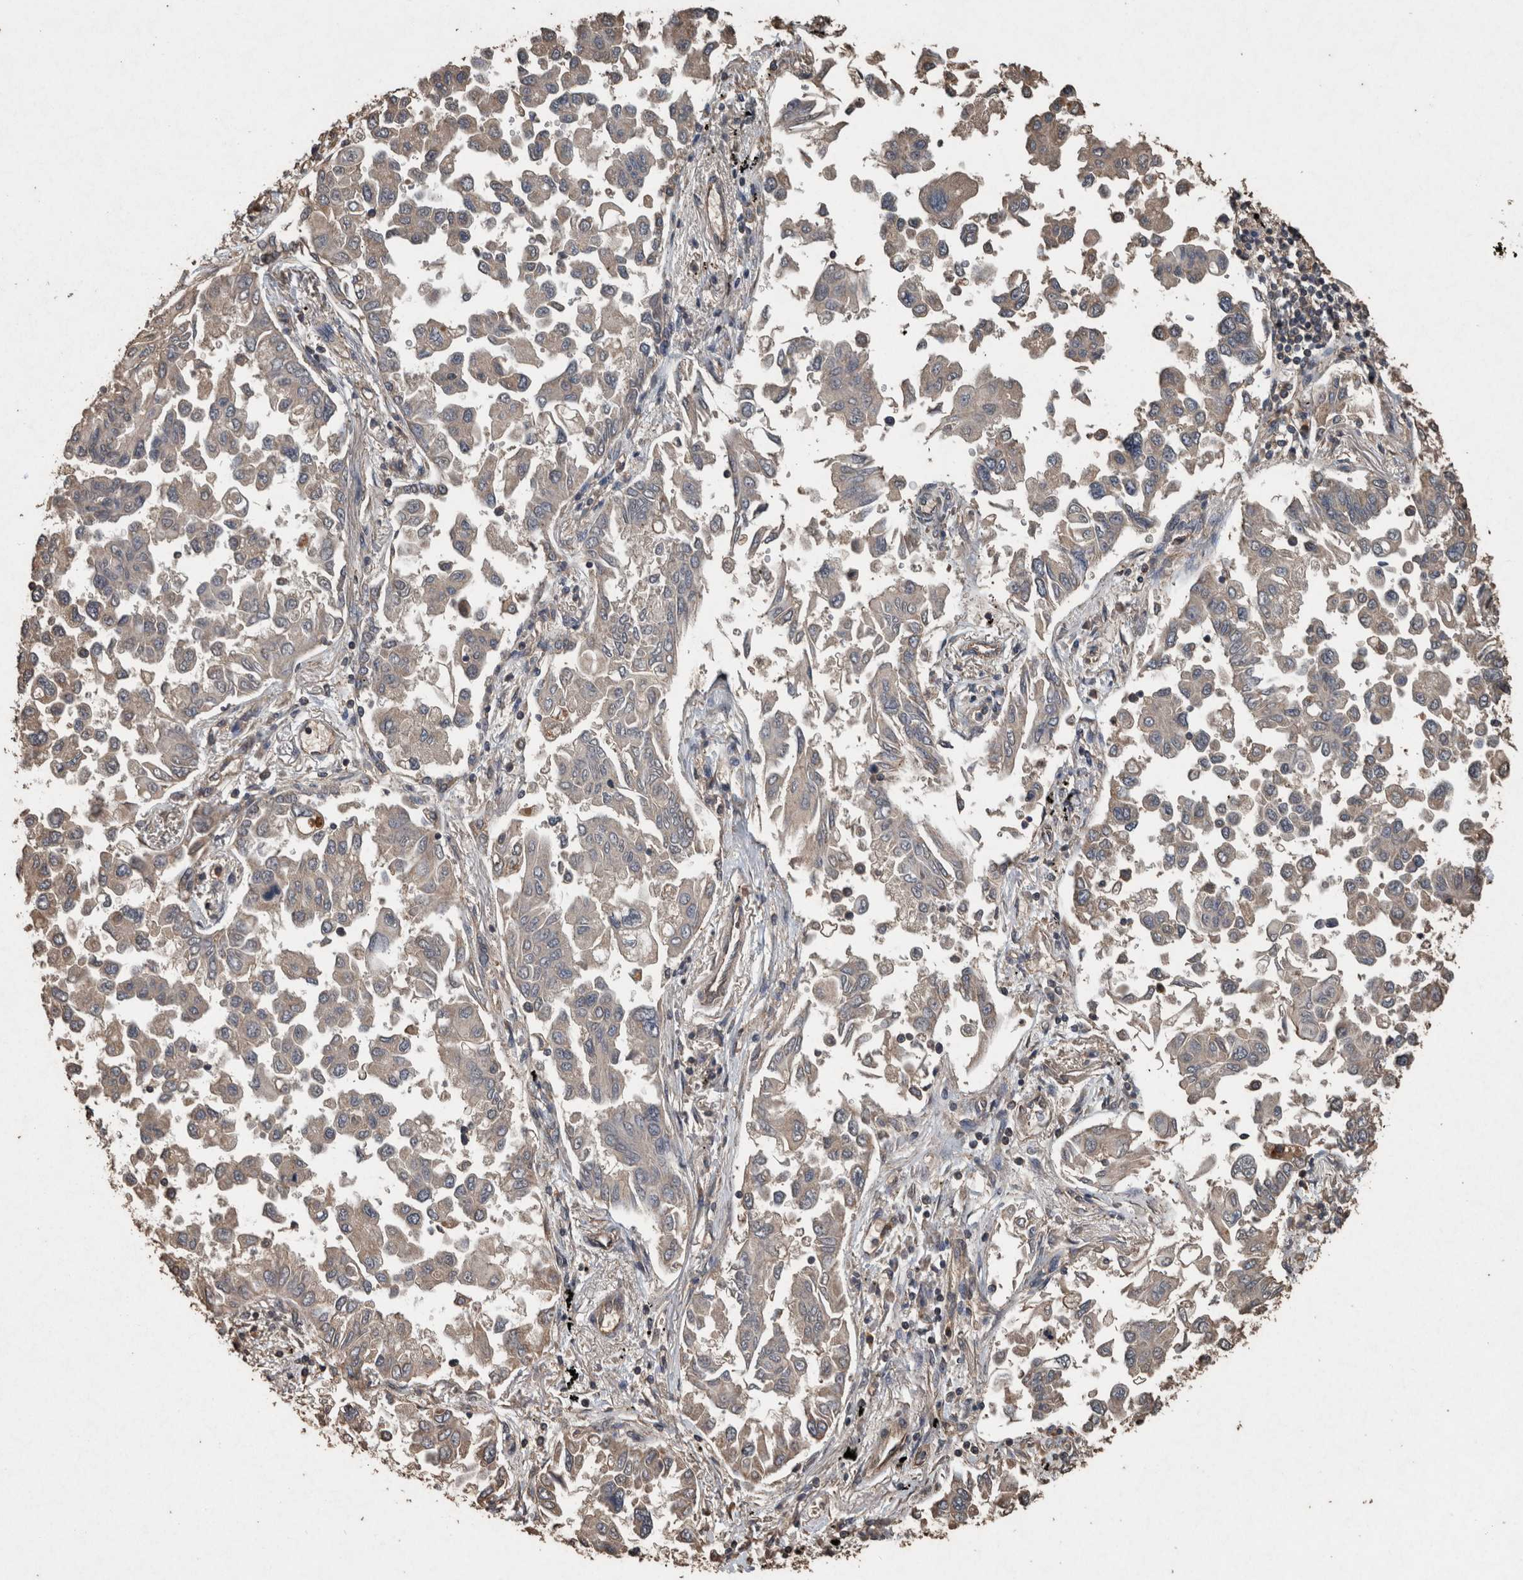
{"staining": {"intensity": "weak", "quantity": "<25%", "location": "cytoplasmic/membranous"}, "tissue": "lung cancer", "cell_type": "Tumor cells", "image_type": "cancer", "snomed": [{"axis": "morphology", "description": "Adenocarcinoma, NOS"}, {"axis": "topography", "description": "Lung"}], "caption": "This is an IHC micrograph of human lung cancer (adenocarcinoma). There is no positivity in tumor cells.", "gene": "FGFRL1", "patient": {"sex": "female", "age": 67}}